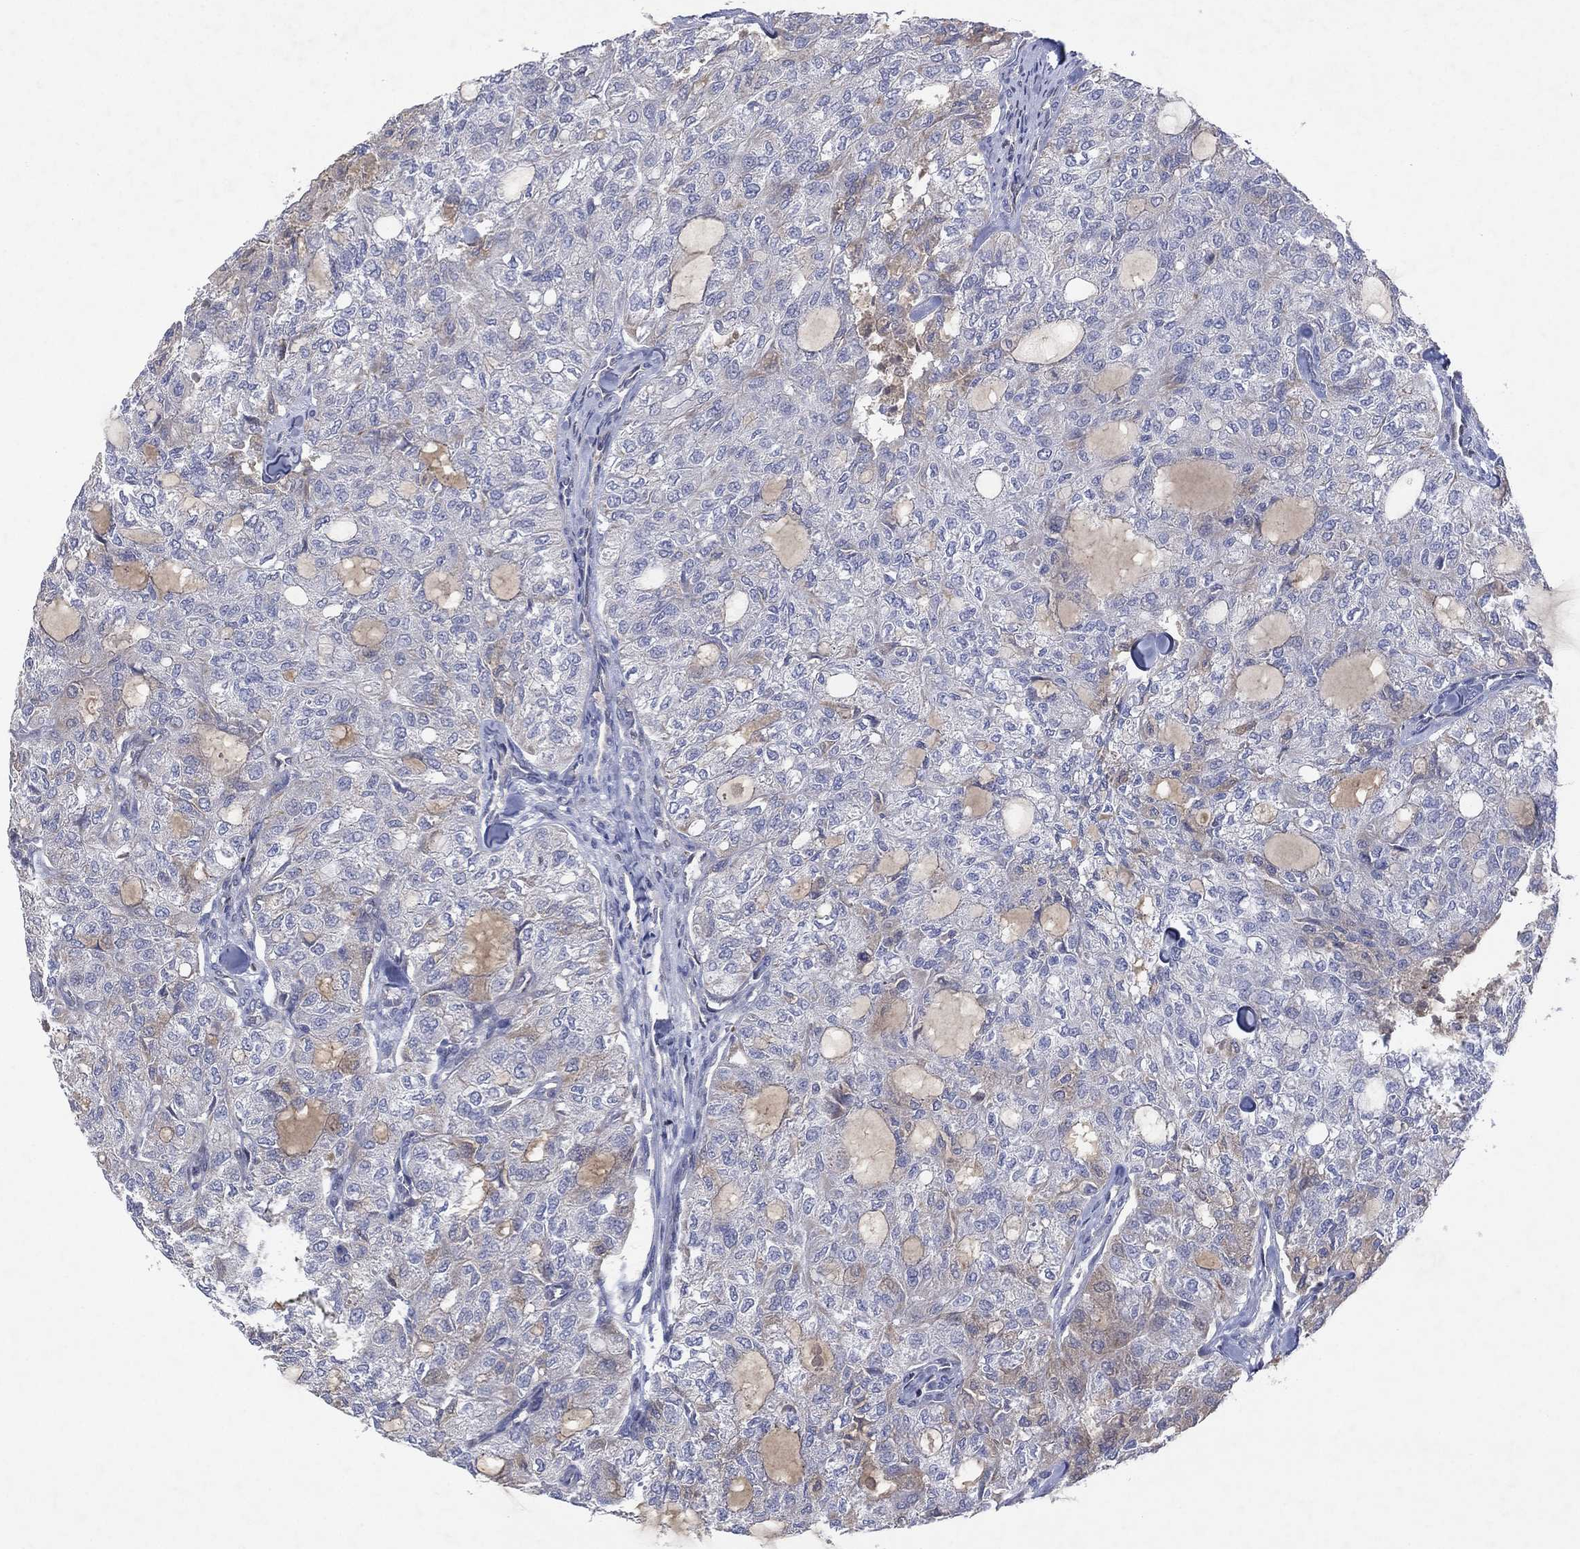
{"staining": {"intensity": "negative", "quantity": "none", "location": "none"}, "tissue": "thyroid cancer", "cell_type": "Tumor cells", "image_type": "cancer", "snomed": [{"axis": "morphology", "description": "Follicular adenoma carcinoma, NOS"}, {"axis": "topography", "description": "Thyroid gland"}], "caption": "Tumor cells show no significant expression in thyroid cancer (follicular adenoma carcinoma).", "gene": "FLI1", "patient": {"sex": "male", "age": 75}}